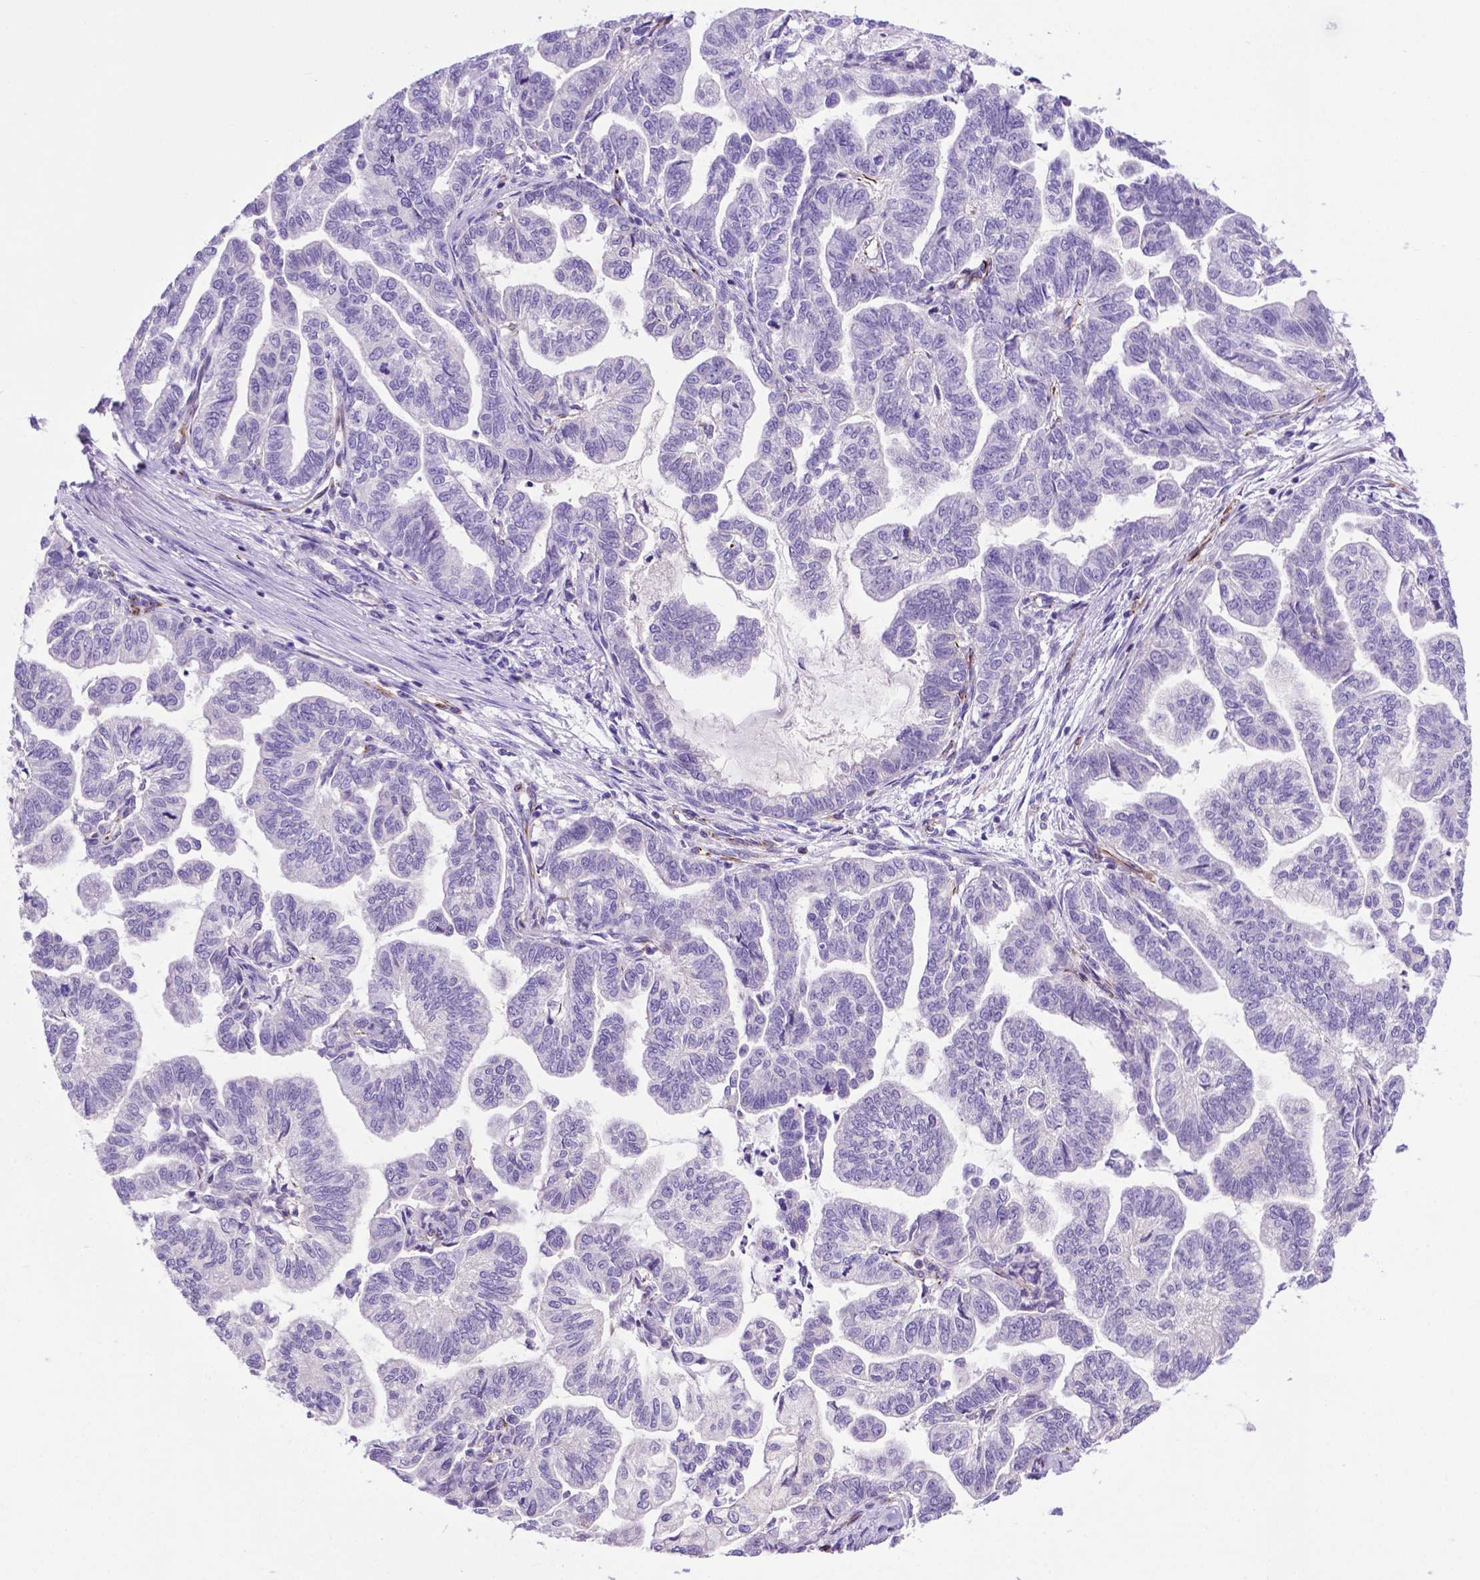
{"staining": {"intensity": "negative", "quantity": "none", "location": "none"}, "tissue": "stomach cancer", "cell_type": "Tumor cells", "image_type": "cancer", "snomed": [{"axis": "morphology", "description": "Adenocarcinoma, NOS"}, {"axis": "topography", "description": "Stomach"}], "caption": "This image is of stomach adenocarcinoma stained with immunohistochemistry to label a protein in brown with the nuclei are counter-stained blue. There is no staining in tumor cells.", "gene": "LZTR1", "patient": {"sex": "male", "age": 83}}